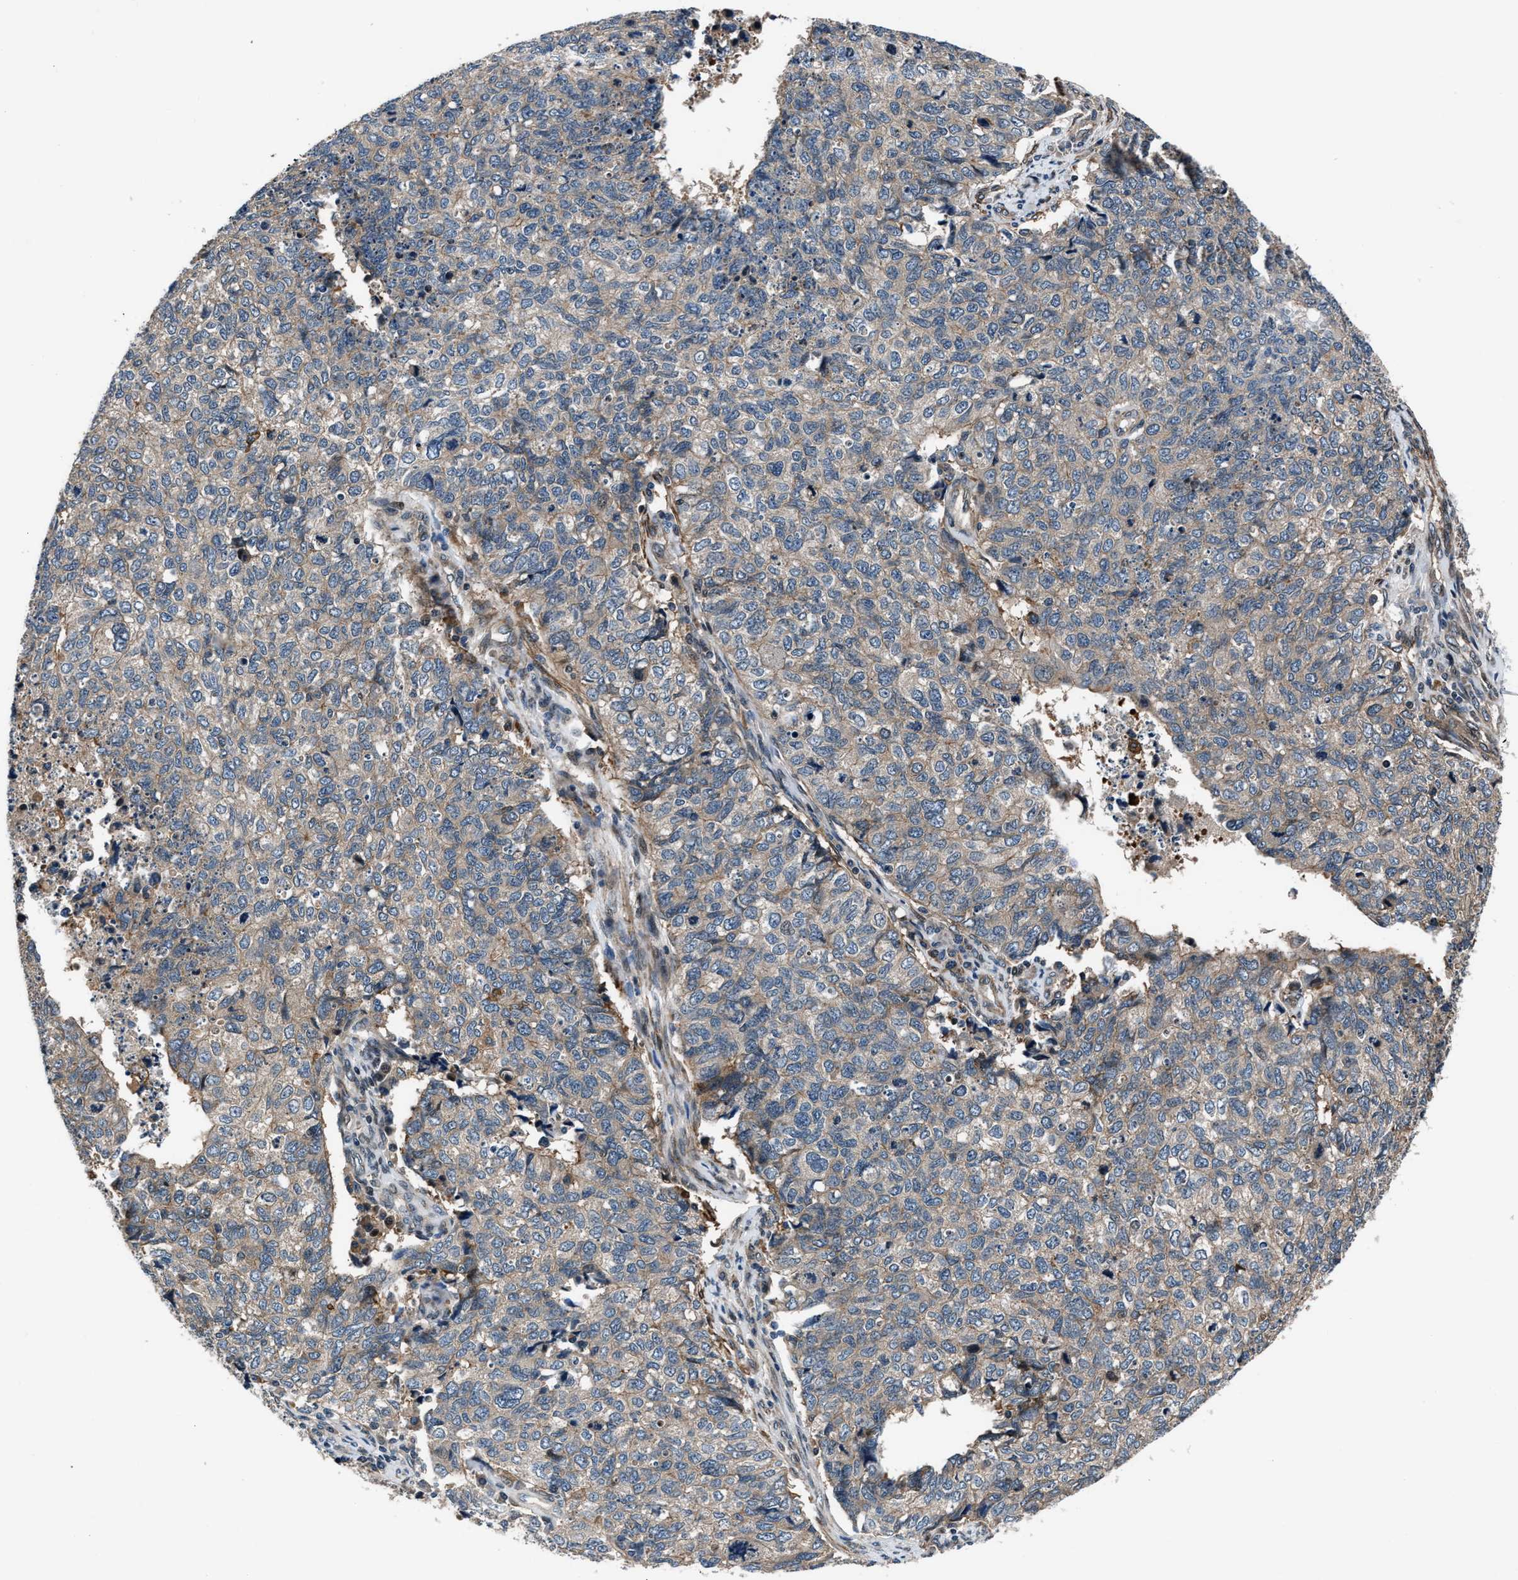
{"staining": {"intensity": "weak", "quantity": "25%-75%", "location": "cytoplasmic/membranous"}, "tissue": "cervical cancer", "cell_type": "Tumor cells", "image_type": "cancer", "snomed": [{"axis": "morphology", "description": "Squamous cell carcinoma, NOS"}, {"axis": "topography", "description": "Cervix"}], "caption": "Immunohistochemical staining of cervical squamous cell carcinoma demonstrates low levels of weak cytoplasmic/membranous expression in about 25%-75% of tumor cells. The staining is performed using DAB (3,3'-diaminobenzidine) brown chromogen to label protein expression. The nuclei are counter-stained blue using hematoxylin.", "gene": "DYNC2I1", "patient": {"sex": "female", "age": 63}}